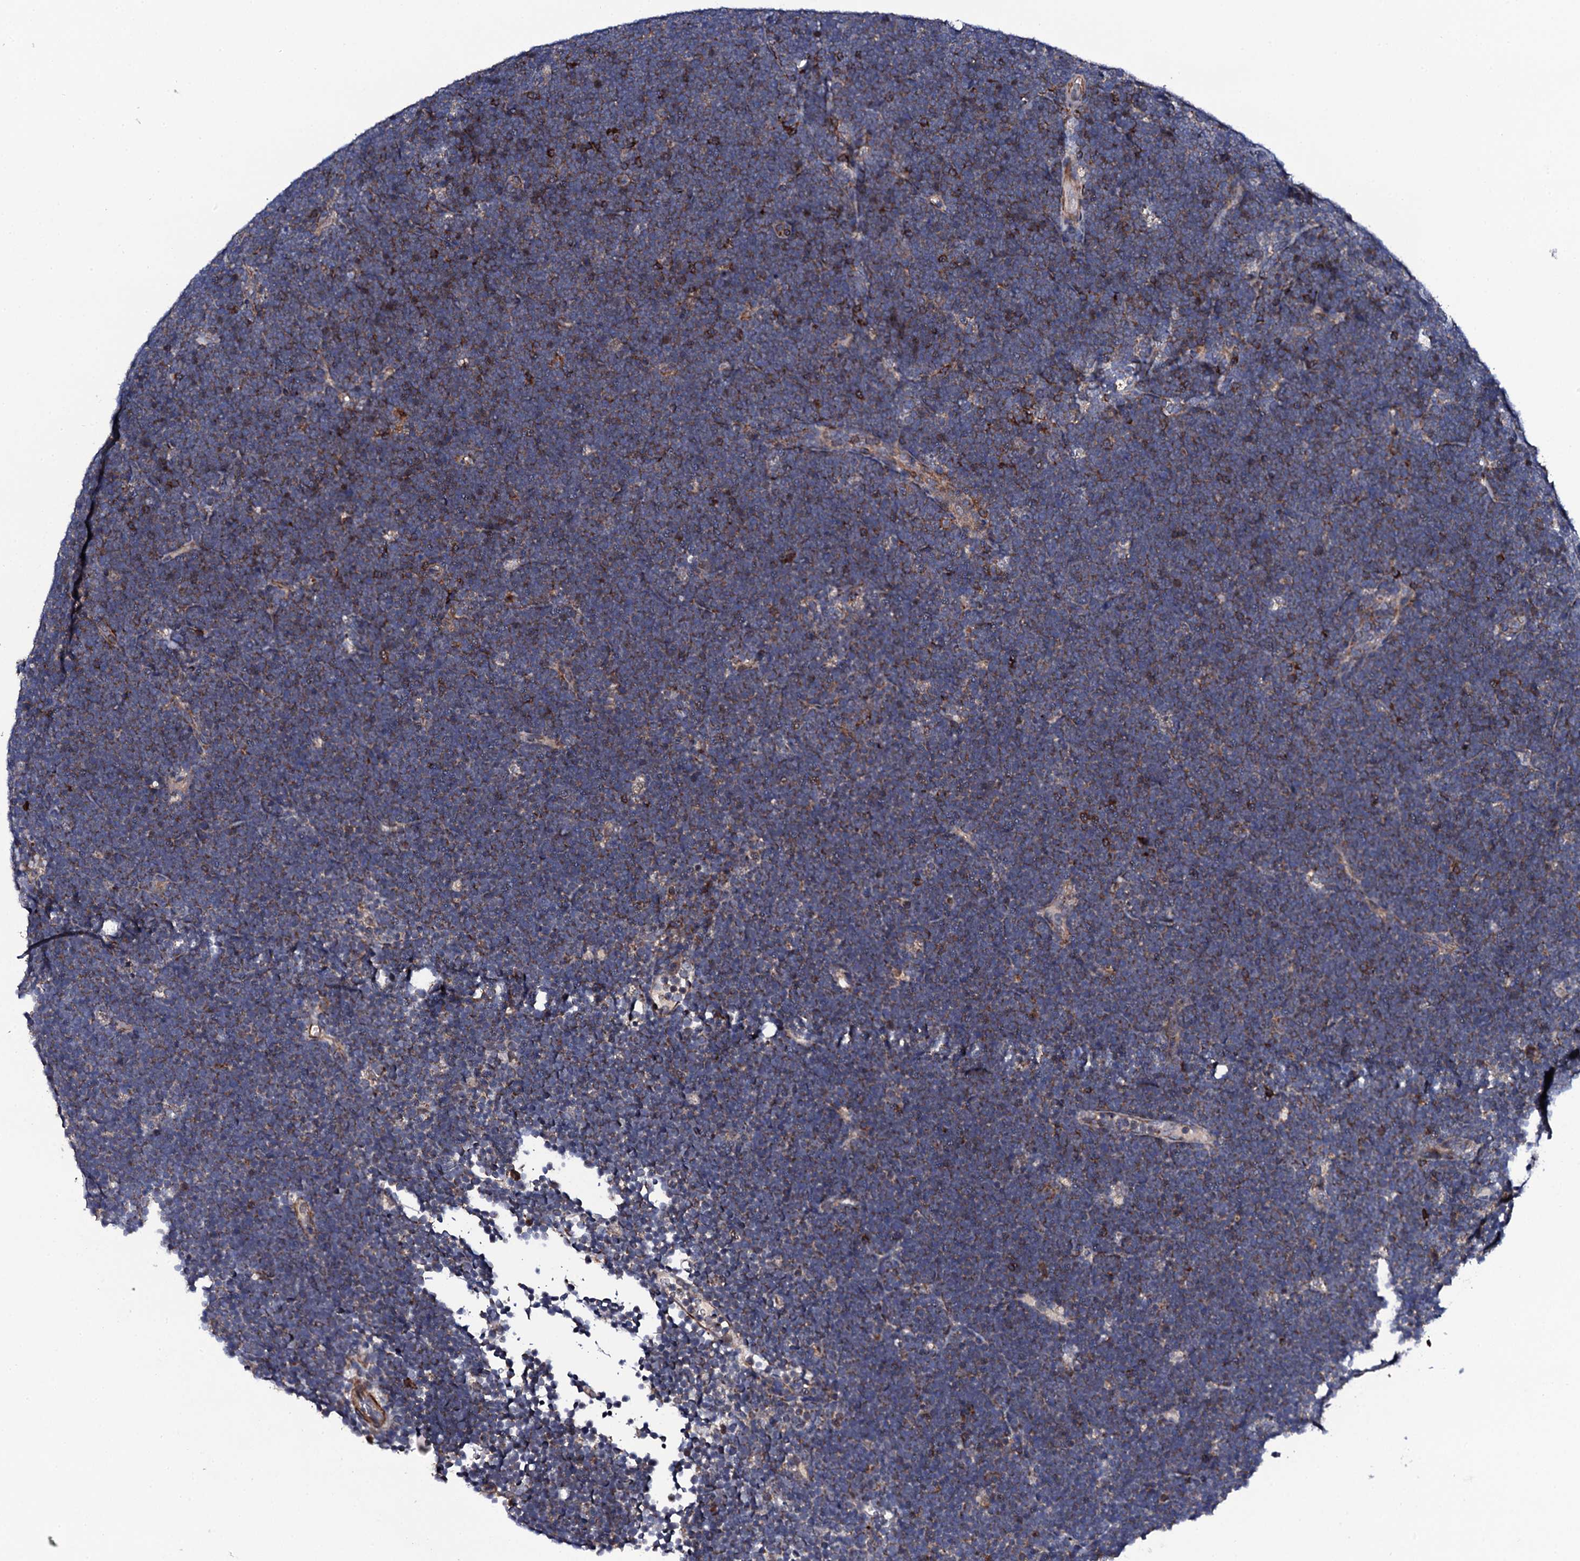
{"staining": {"intensity": "moderate", "quantity": "<25%", "location": "cytoplasmic/membranous"}, "tissue": "lymphoma", "cell_type": "Tumor cells", "image_type": "cancer", "snomed": [{"axis": "morphology", "description": "Malignant lymphoma, non-Hodgkin's type, High grade"}, {"axis": "topography", "description": "Lymph node"}], "caption": "A micrograph of lymphoma stained for a protein reveals moderate cytoplasmic/membranous brown staining in tumor cells.", "gene": "COG4", "patient": {"sex": "male", "age": 13}}